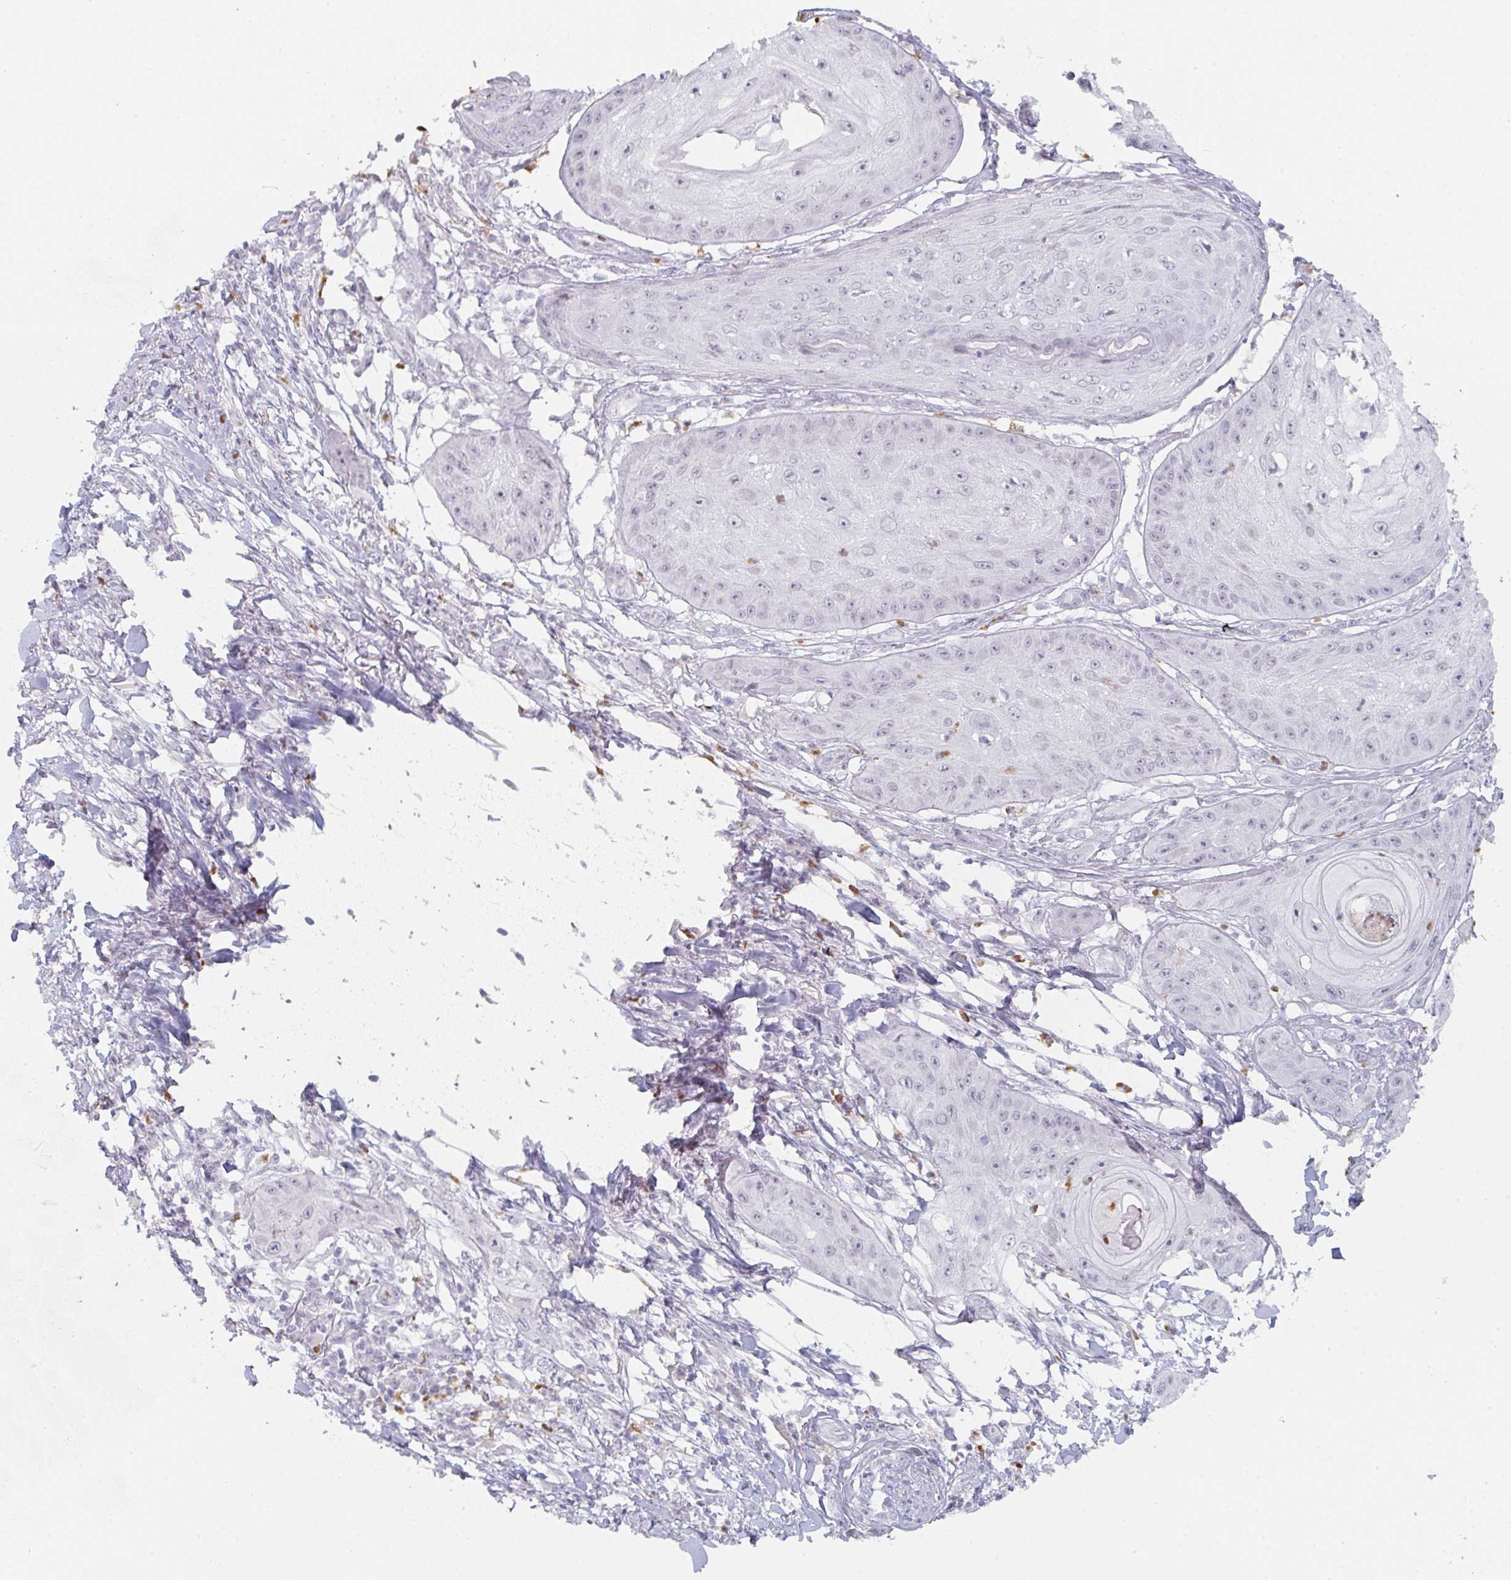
{"staining": {"intensity": "negative", "quantity": "none", "location": "none"}, "tissue": "skin cancer", "cell_type": "Tumor cells", "image_type": "cancer", "snomed": [{"axis": "morphology", "description": "Squamous cell carcinoma, NOS"}, {"axis": "topography", "description": "Skin"}], "caption": "A high-resolution photomicrograph shows immunohistochemistry staining of skin cancer (squamous cell carcinoma), which reveals no significant staining in tumor cells.", "gene": "LIN54", "patient": {"sex": "male", "age": 70}}